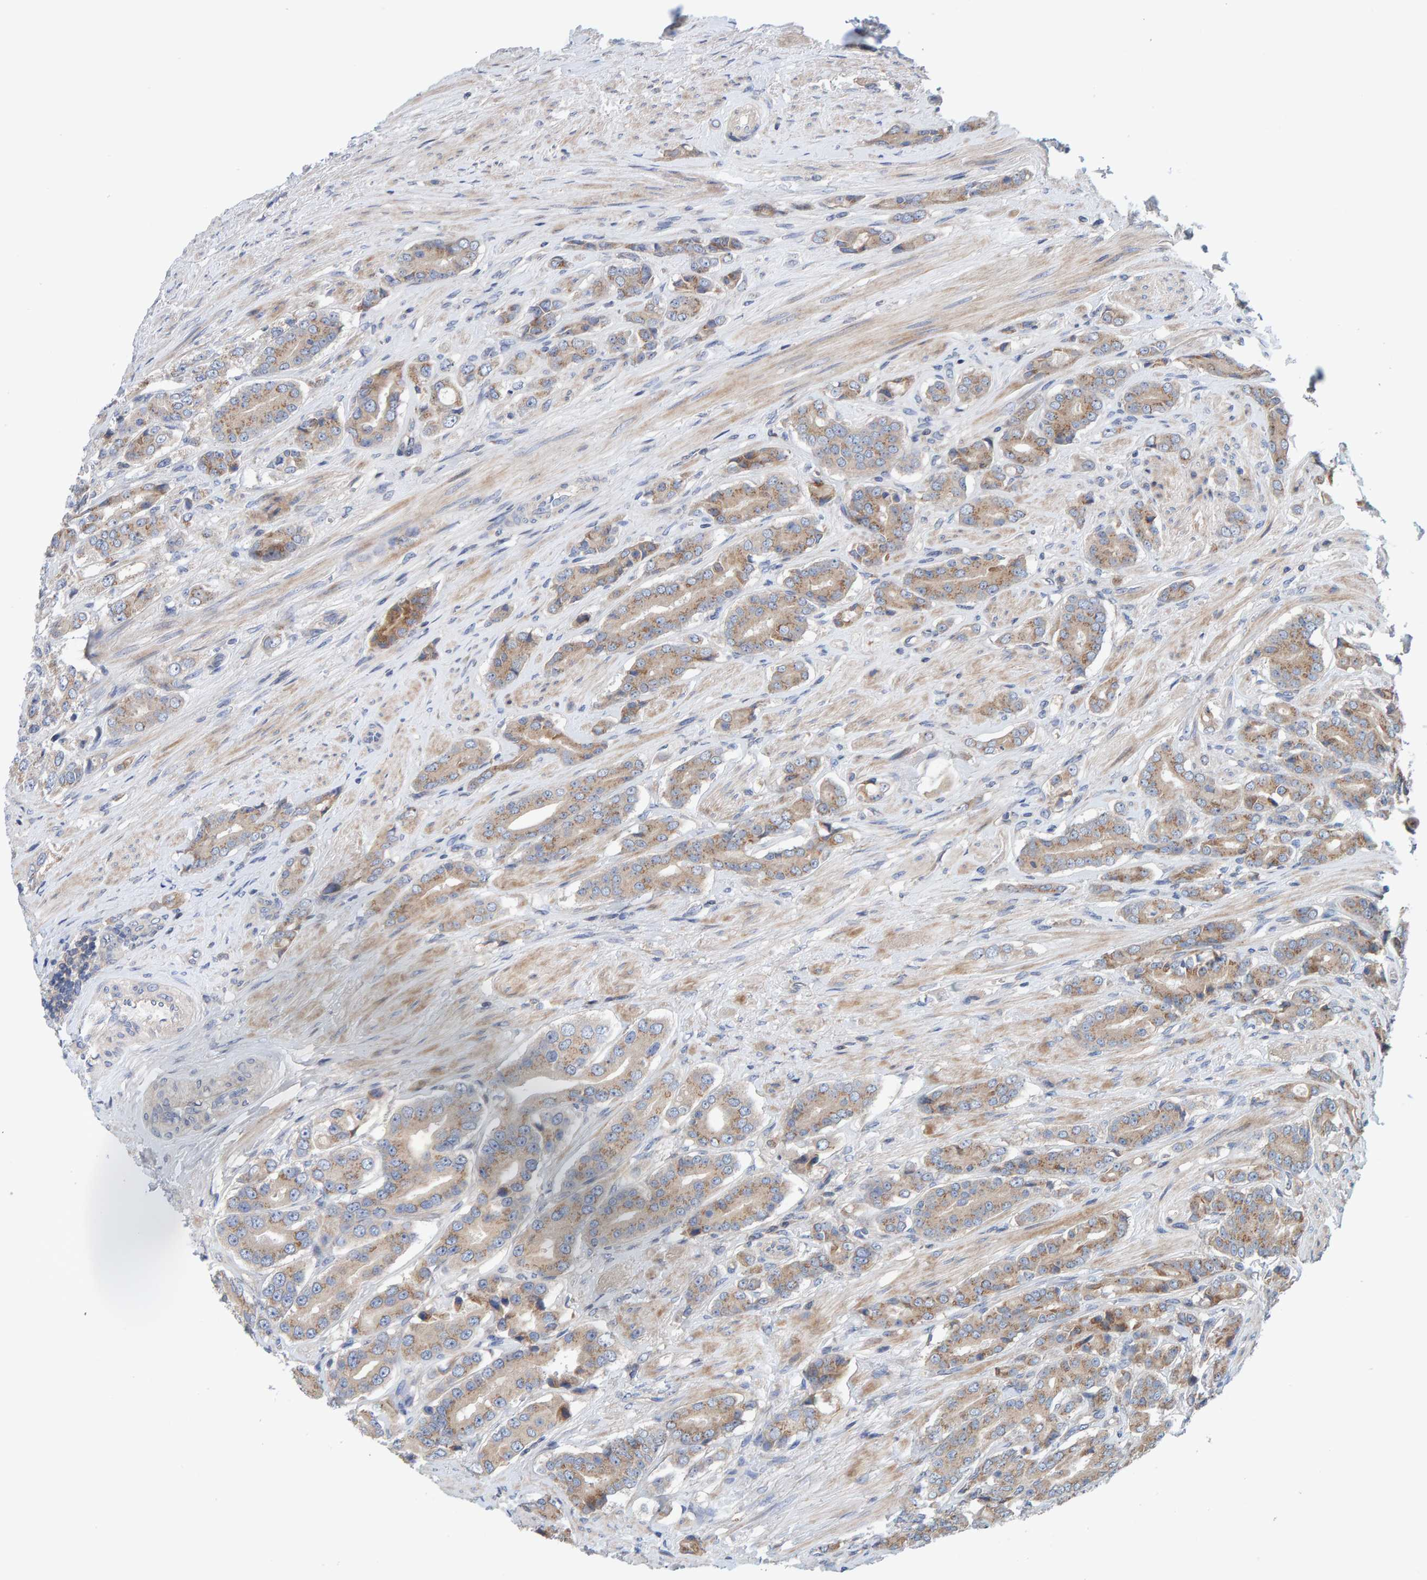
{"staining": {"intensity": "weak", "quantity": ">75%", "location": "cytoplasmic/membranous"}, "tissue": "prostate cancer", "cell_type": "Tumor cells", "image_type": "cancer", "snomed": [{"axis": "morphology", "description": "Adenocarcinoma, High grade"}, {"axis": "topography", "description": "Prostate"}], "caption": "Prostate high-grade adenocarcinoma stained for a protein shows weak cytoplasmic/membranous positivity in tumor cells.", "gene": "CCM2", "patient": {"sex": "male", "age": 71}}